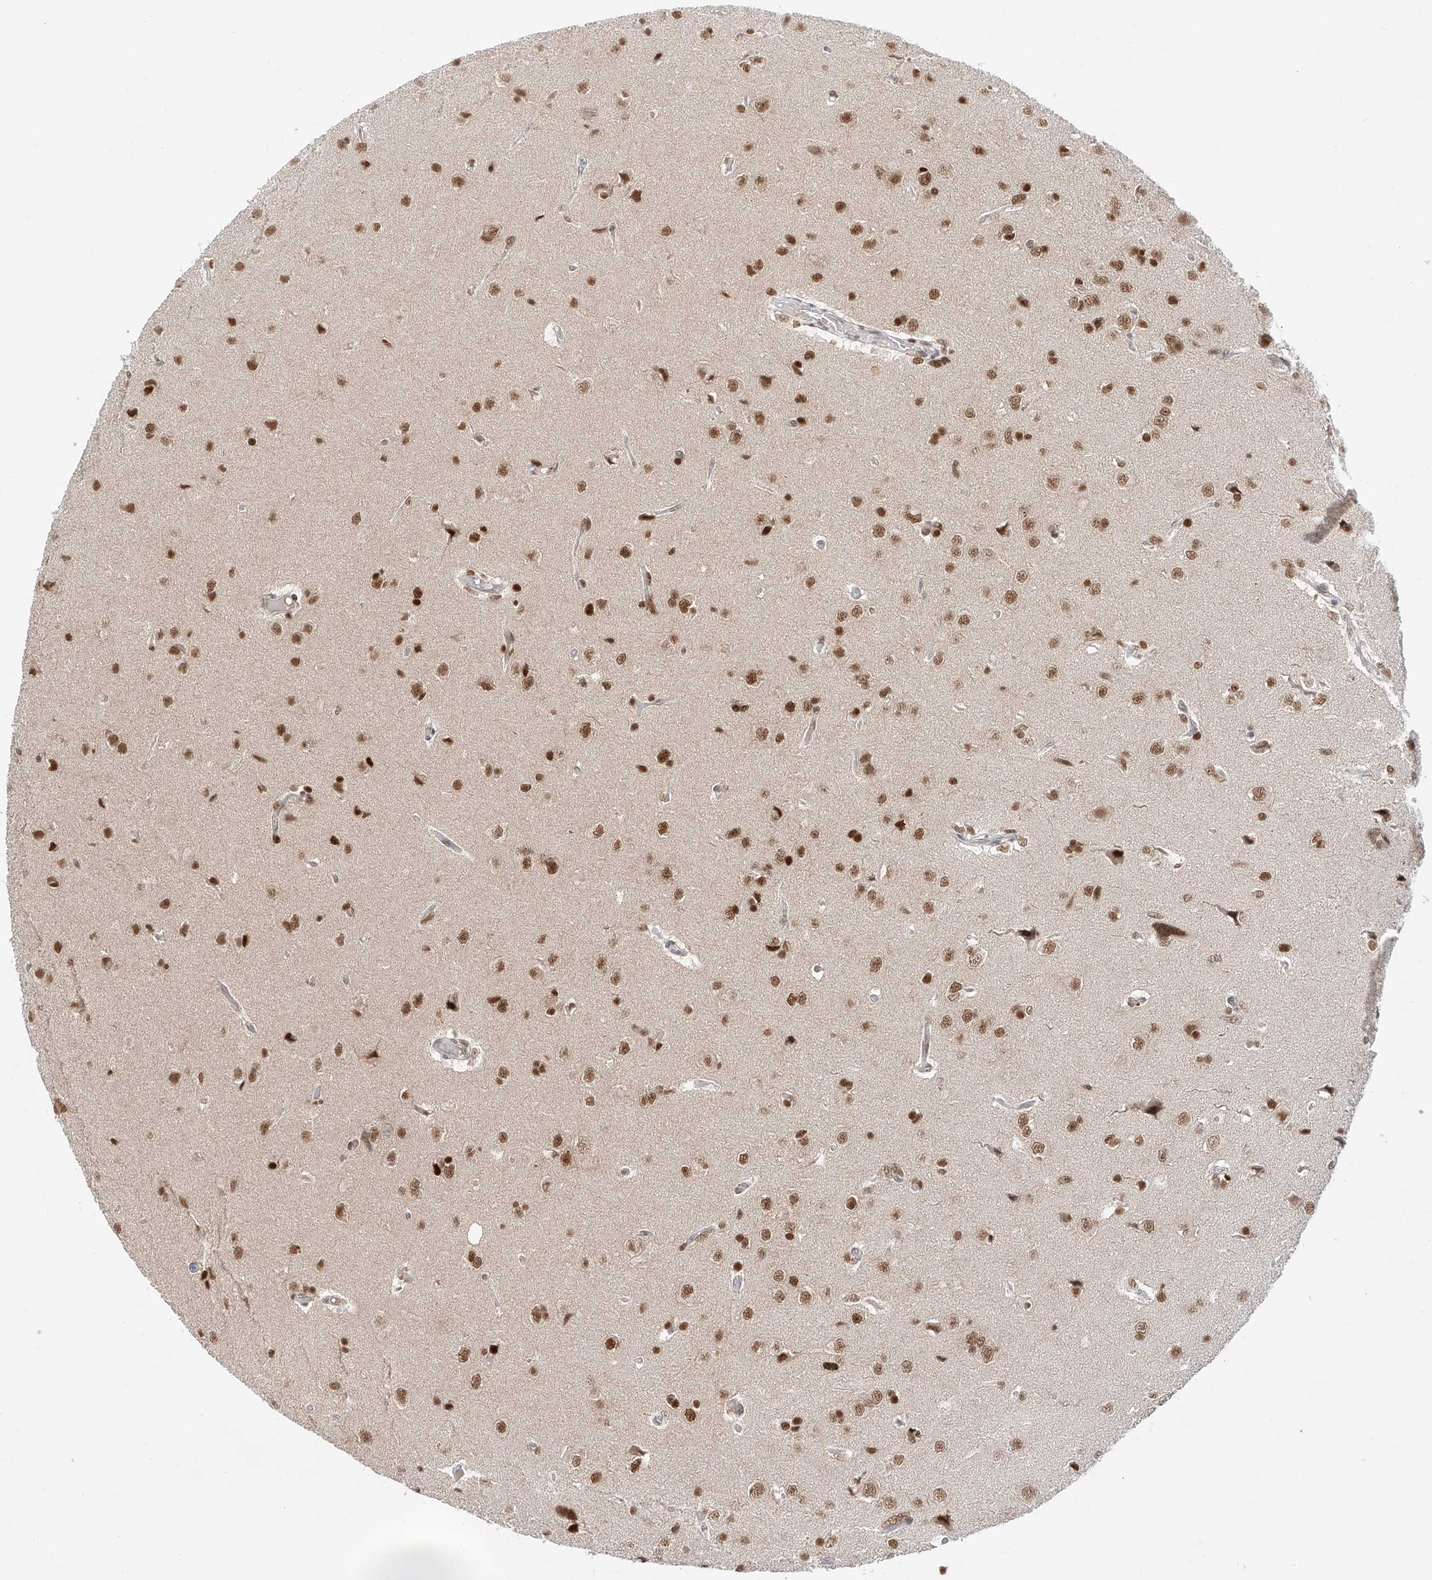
{"staining": {"intensity": "moderate", "quantity": ">75%", "location": "nuclear"}, "tissue": "glioma", "cell_type": "Tumor cells", "image_type": "cancer", "snomed": [{"axis": "morphology", "description": "Glioma, malignant, High grade"}, {"axis": "topography", "description": "Brain"}], "caption": "This image shows IHC staining of glioma, with medium moderate nuclear staining in about >75% of tumor cells.", "gene": "POGK", "patient": {"sex": "female", "age": 59}}